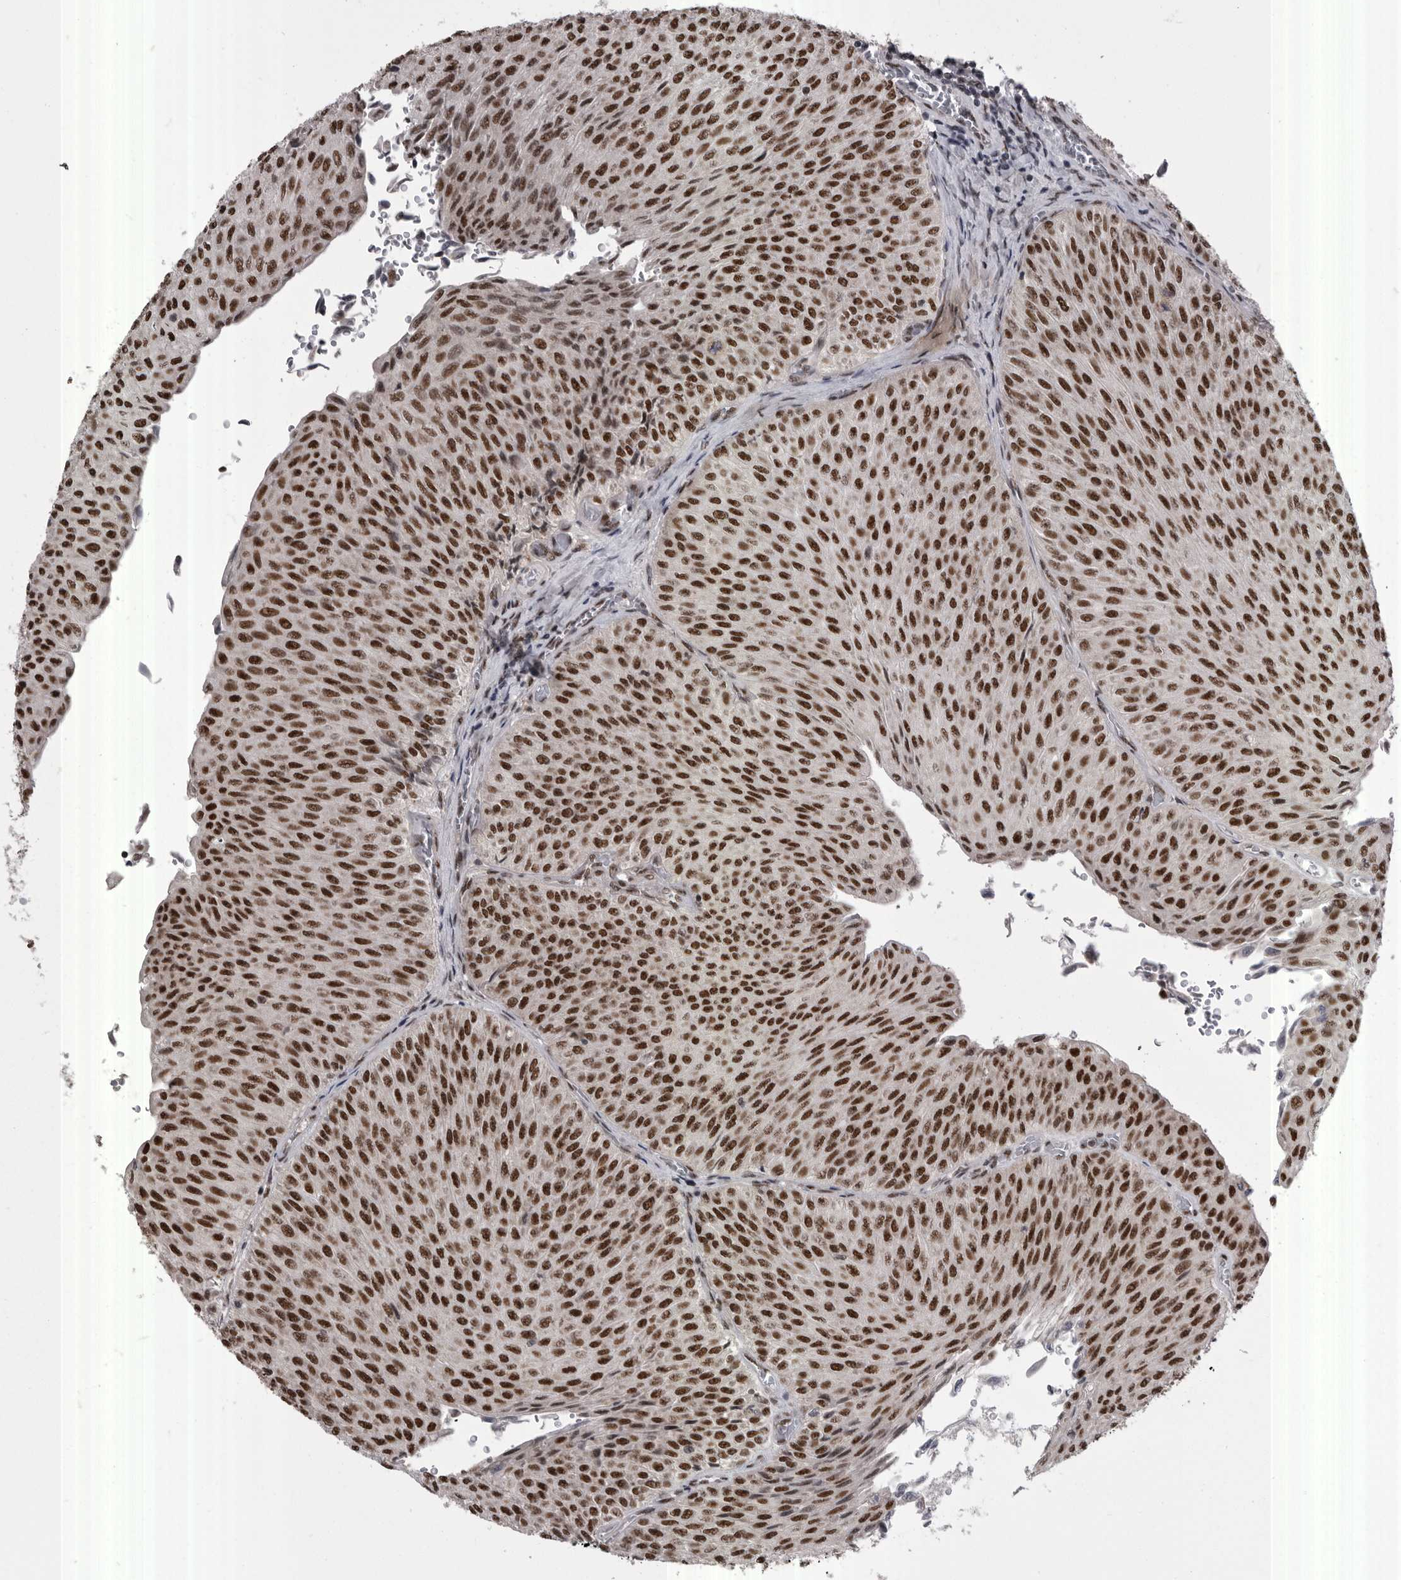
{"staining": {"intensity": "strong", "quantity": ">75%", "location": "nuclear"}, "tissue": "urothelial cancer", "cell_type": "Tumor cells", "image_type": "cancer", "snomed": [{"axis": "morphology", "description": "Urothelial carcinoma, Low grade"}, {"axis": "topography", "description": "Urinary bladder"}], "caption": "Human urothelial carcinoma (low-grade) stained with a protein marker displays strong staining in tumor cells.", "gene": "MEPCE", "patient": {"sex": "male", "age": 78}}